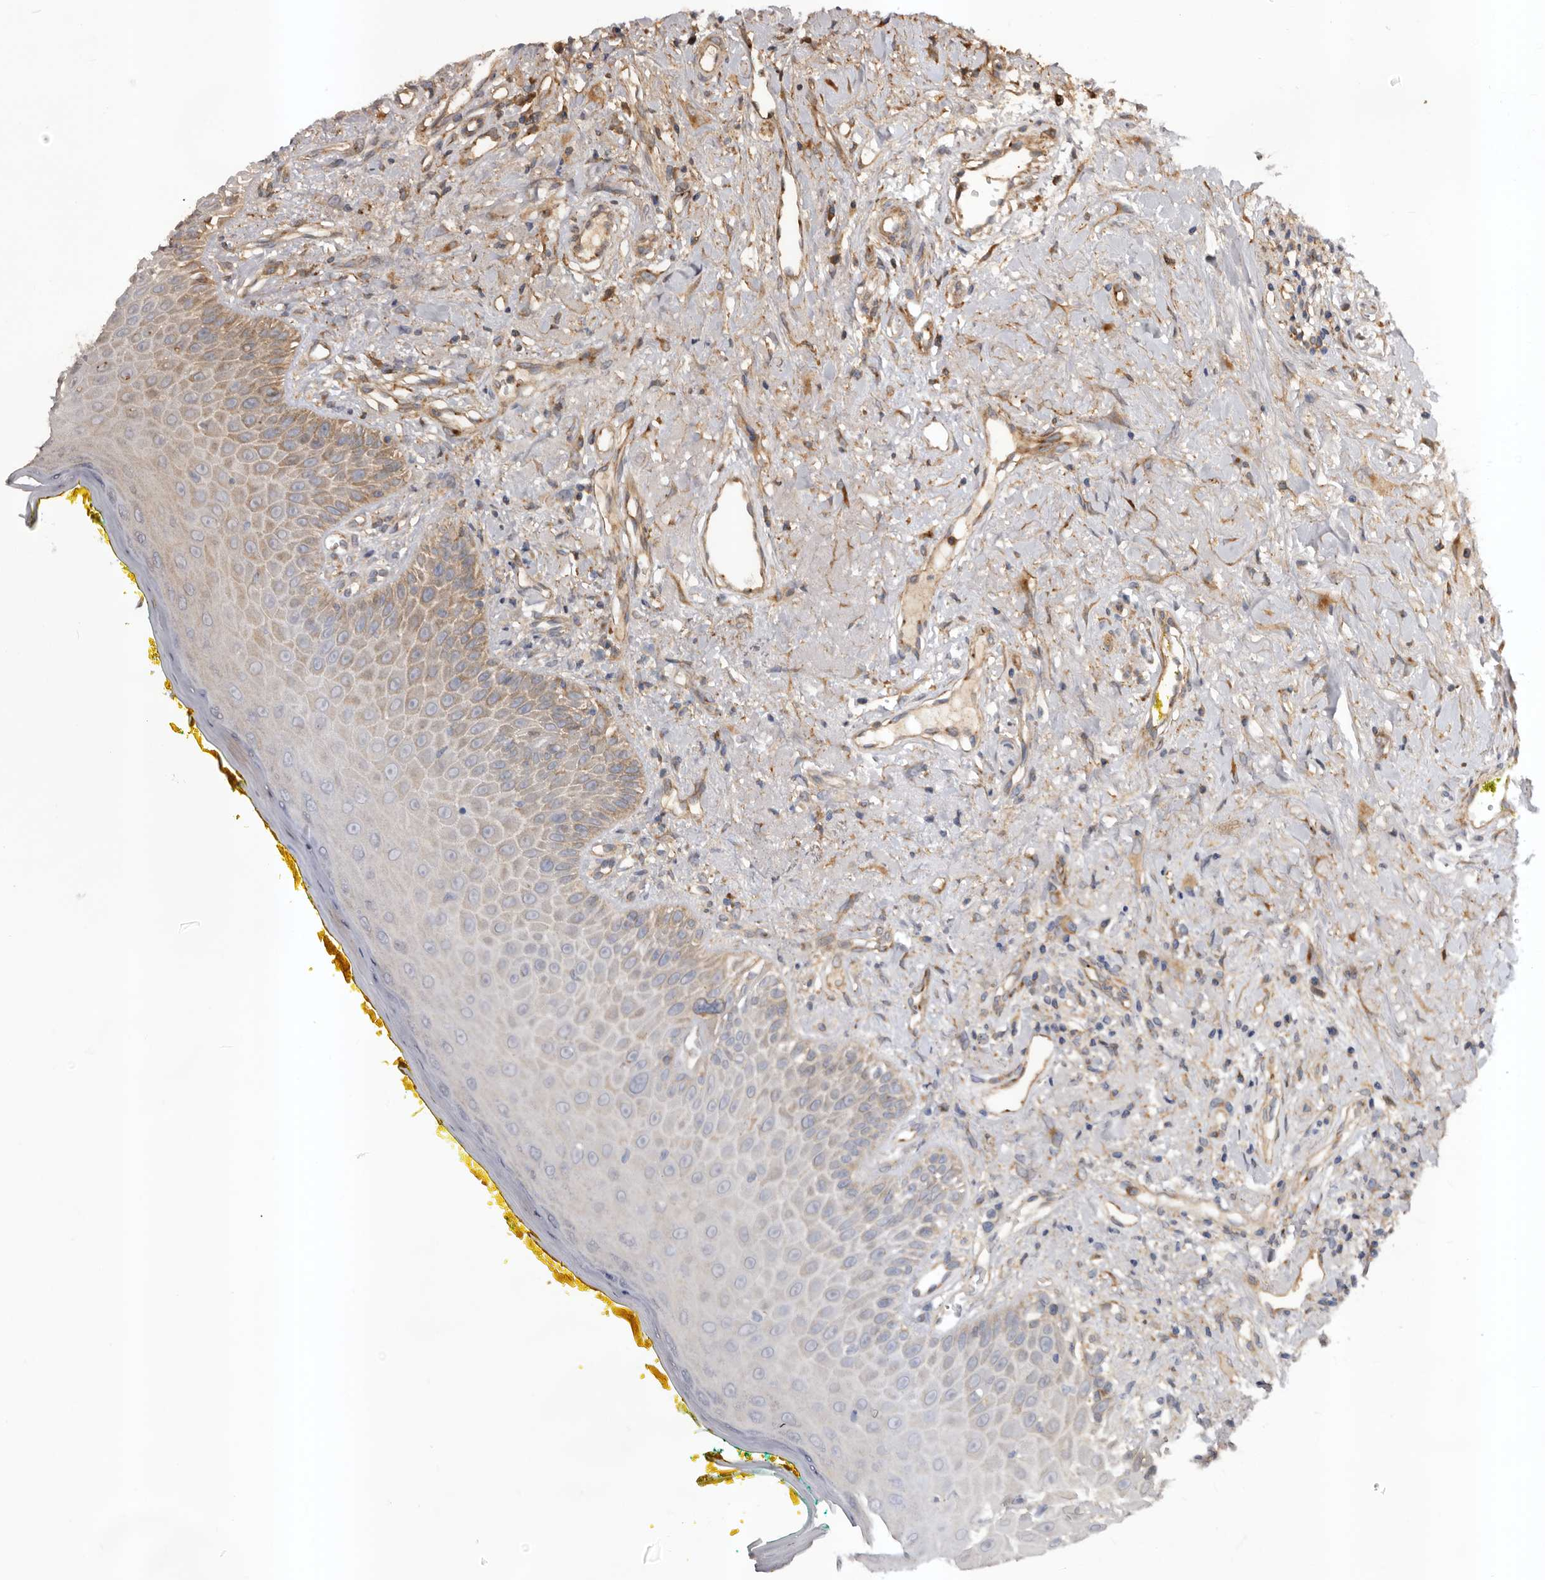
{"staining": {"intensity": "moderate", "quantity": ">75%", "location": "cytoplasmic/membranous"}, "tissue": "oral mucosa", "cell_type": "Squamous epithelial cells", "image_type": "normal", "snomed": [{"axis": "morphology", "description": "Normal tissue, NOS"}, {"axis": "topography", "description": "Oral tissue"}], "caption": "High-power microscopy captured an immunohistochemistry image of unremarkable oral mucosa, revealing moderate cytoplasmic/membranous positivity in about >75% of squamous epithelial cells. (IHC, brightfield microscopy, high magnification).", "gene": "SLC22A3", "patient": {"sex": "female", "age": 70}}